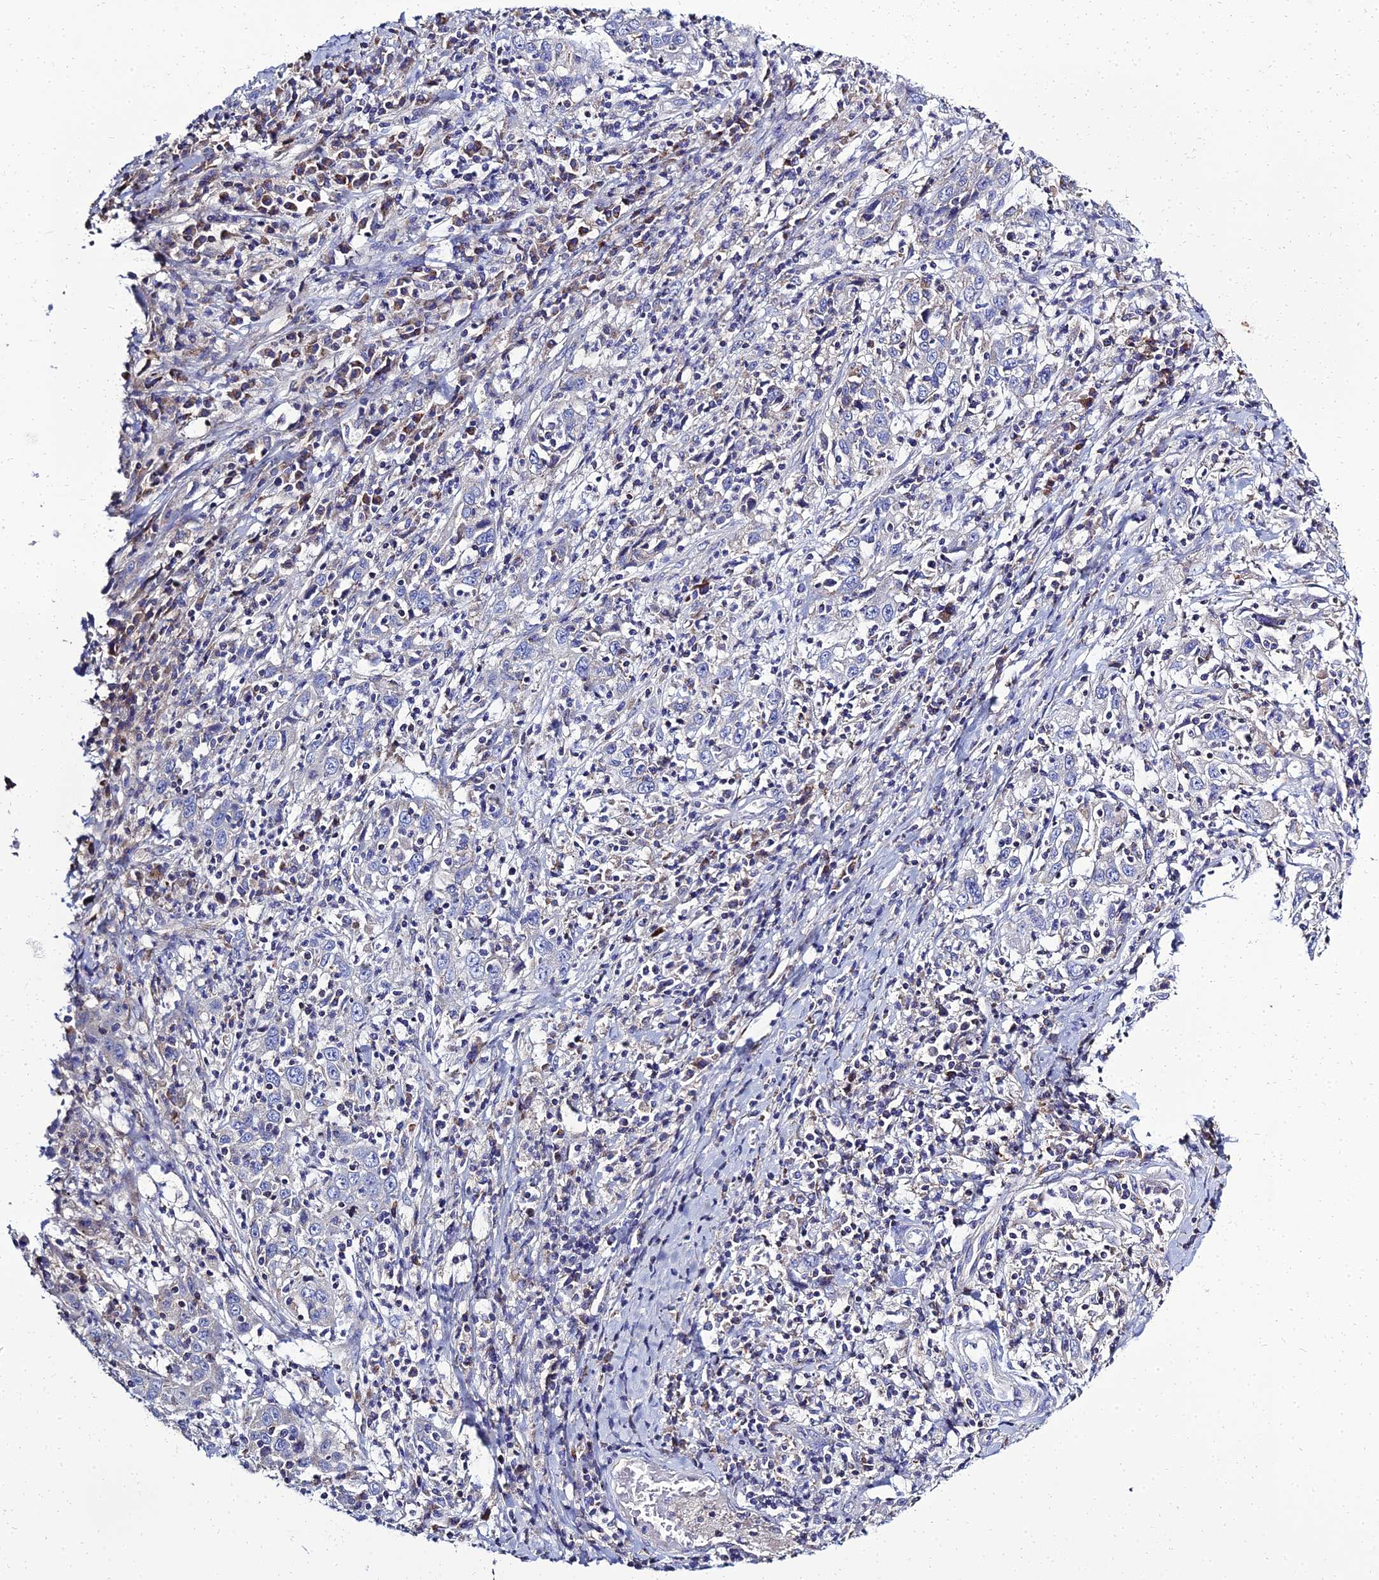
{"staining": {"intensity": "negative", "quantity": "none", "location": "none"}, "tissue": "cervical cancer", "cell_type": "Tumor cells", "image_type": "cancer", "snomed": [{"axis": "morphology", "description": "Squamous cell carcinoma, NOS"}, {"axis": "topography", "description": "Cervix"}], "caption": "DAB immunohistochemical staining of human cervical cancer displays no significant expression in tumor cells. (Brightfield microscopy of DAB immunohistochemistry (IHC) at high magnification).", "gene": "NPY", "patient": {"sex": "female", "age": 46}}